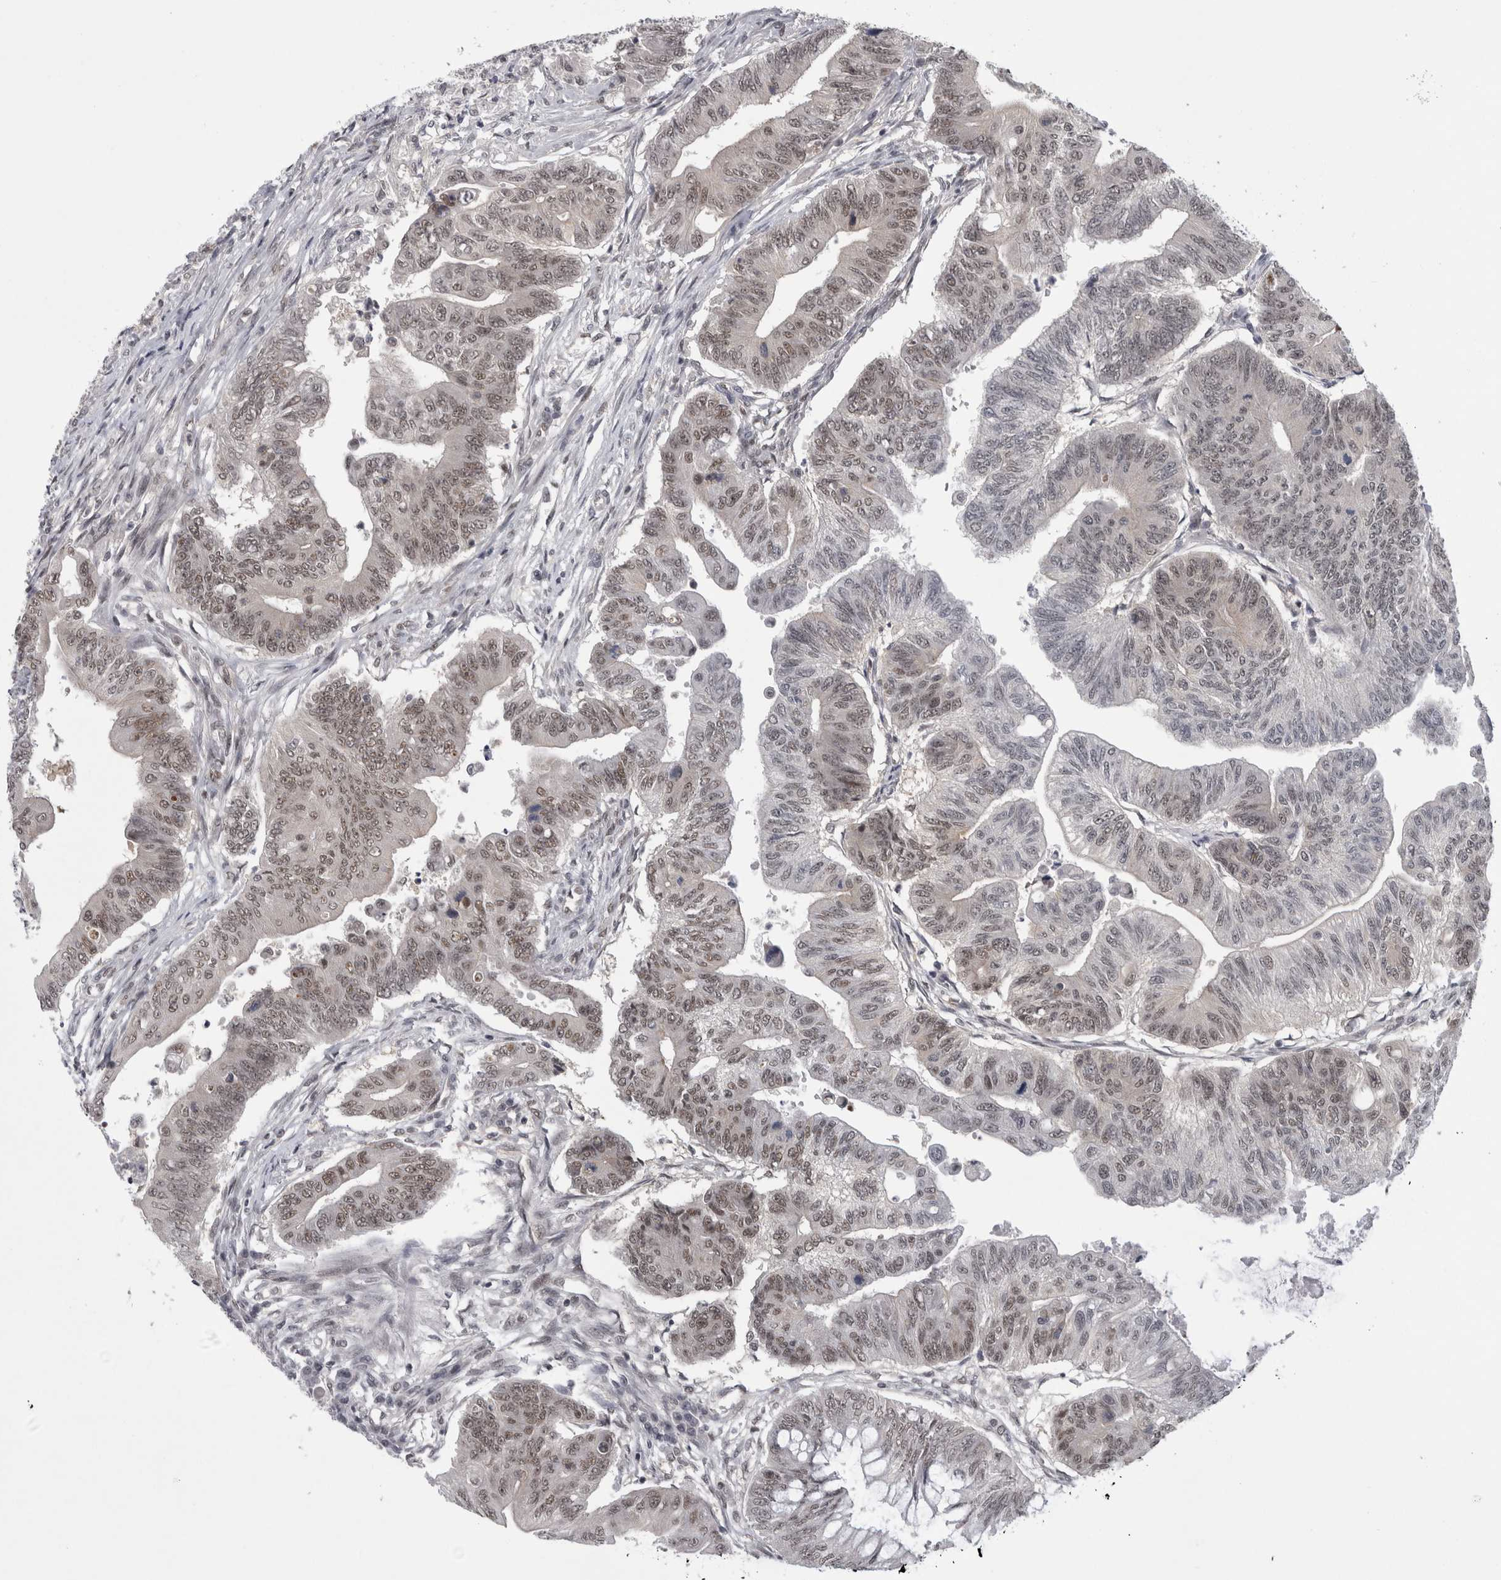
{"staining": {"intensity": "weak", "quantity": ">75%", "location": "nuclear"}, "tissue": "colorectal cancer", "cell_type": "Tumor cells", "image_type": "cancer", "snomed": [{"axis": "morphology", "description": "Adenoma, NOS"}, {"axis": "morphology", "description": "Adenocarcinoma, NOS"}, {"axis": "topography", "description": "Colon"}], "caption": "IHC (DAB) staining of colorectal cancer (adenocarcinoma) shows weak nuclear protein positivity in approximately >75% of tumor cells. The staining was performed using DAB to visualize the protein expression in brown, while the nuclei were stained in blue with hematoxylin (Magnification: 20x).", "gene": "PSMB2", "patient": {"sex": "male", "age": 79}}